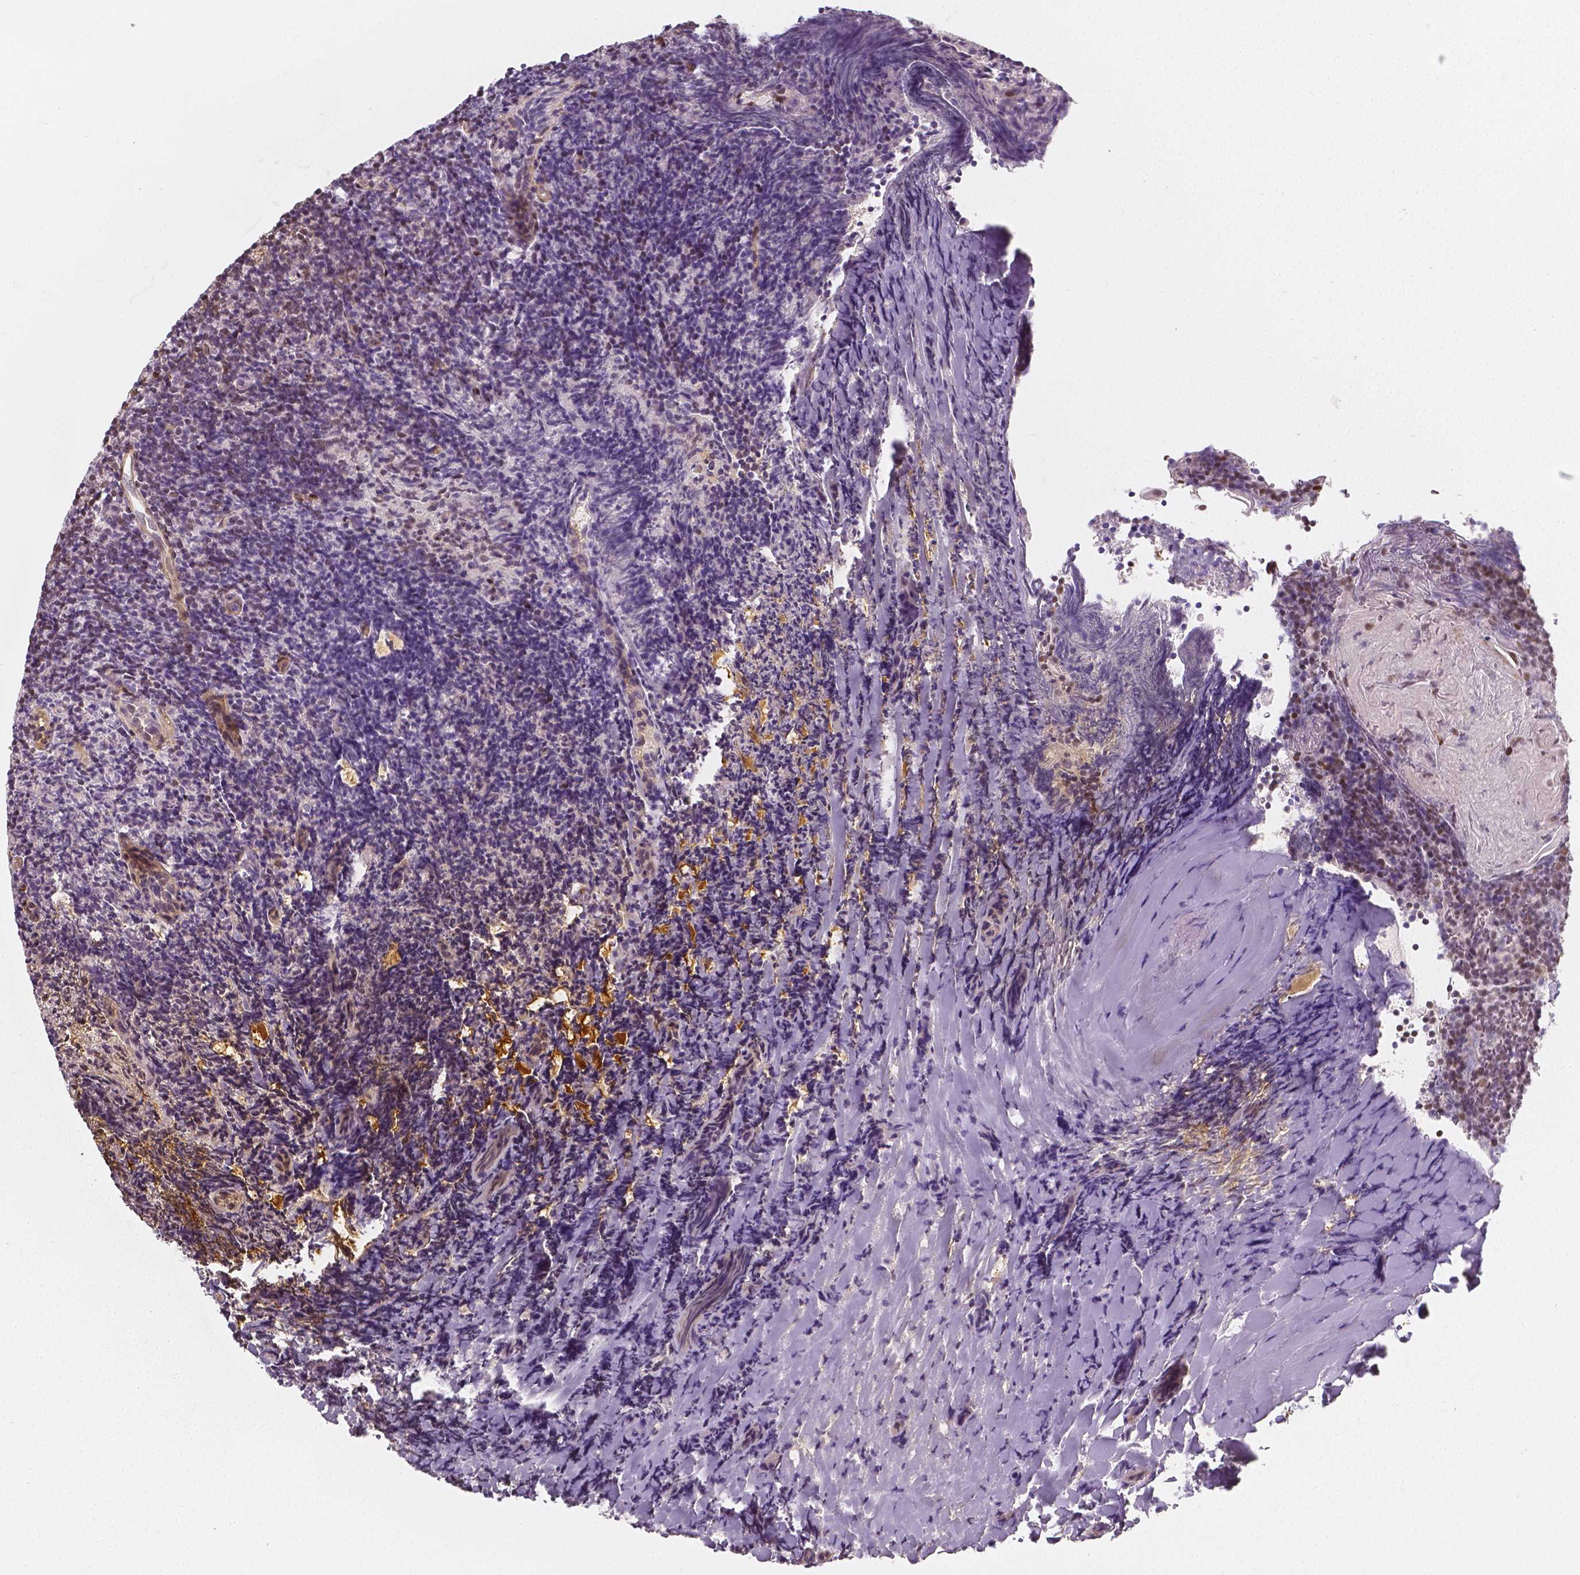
{"staining": {"intensity": "moderate", "quantity": ">75%", "location": "nuclear"}, "tissue": "tonsil", "cell_type": "Germinal center cells", "image_type": "normal", "snomed": [{"axis": "morphology", "description": "Normal tissue, NOS"}, {"axis": "topography", "description": "Tonsil"}], "caption": "Brown immunohistochemical staining in benign tonsil demonstrates moderate nuclear expression in about >75% of germinal center cells.", "gene": "NUCKS1", "patient": {"sex": "female", "age": 10}}